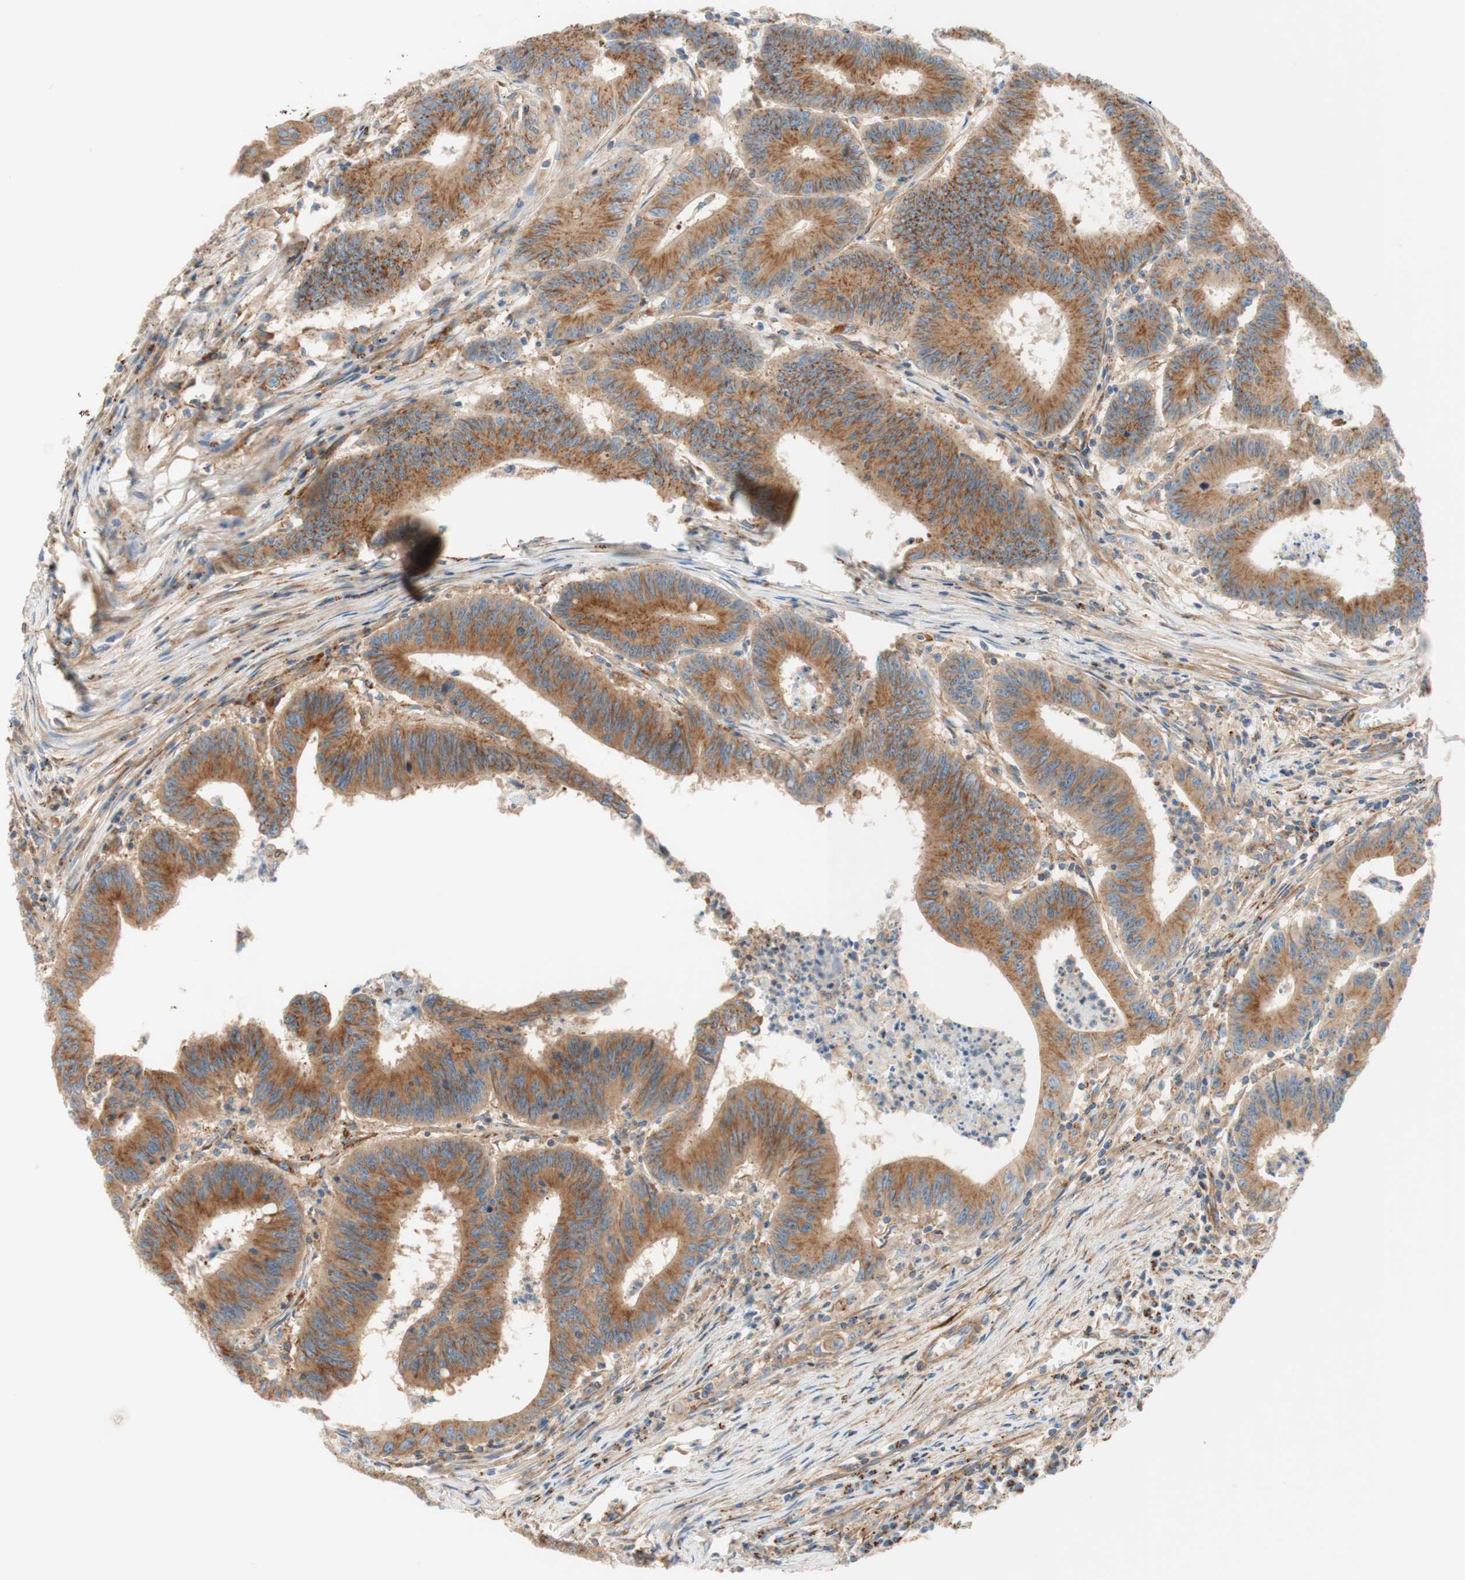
{"staining": {"intensity": "moderate", "quantity": ">75%", "location": "cytoplasmic/membranous"}, "tissue": "colorectal cancer", "cell_type": "Tumor cells", "image_type": "cancer", "snomed": [{"axis": "morphology", "description": "Adenocarcinoma, NOS"}, {"axis": "topography", "description": "Colon"}], "caption": "Moderate cytoplasmic/membranous staining for a protein is identified in about >75% of tumor cells of colorectal cancer using IHC.", "gene": "VPS26A", "patient": {"sex": "male", "age": 45}}